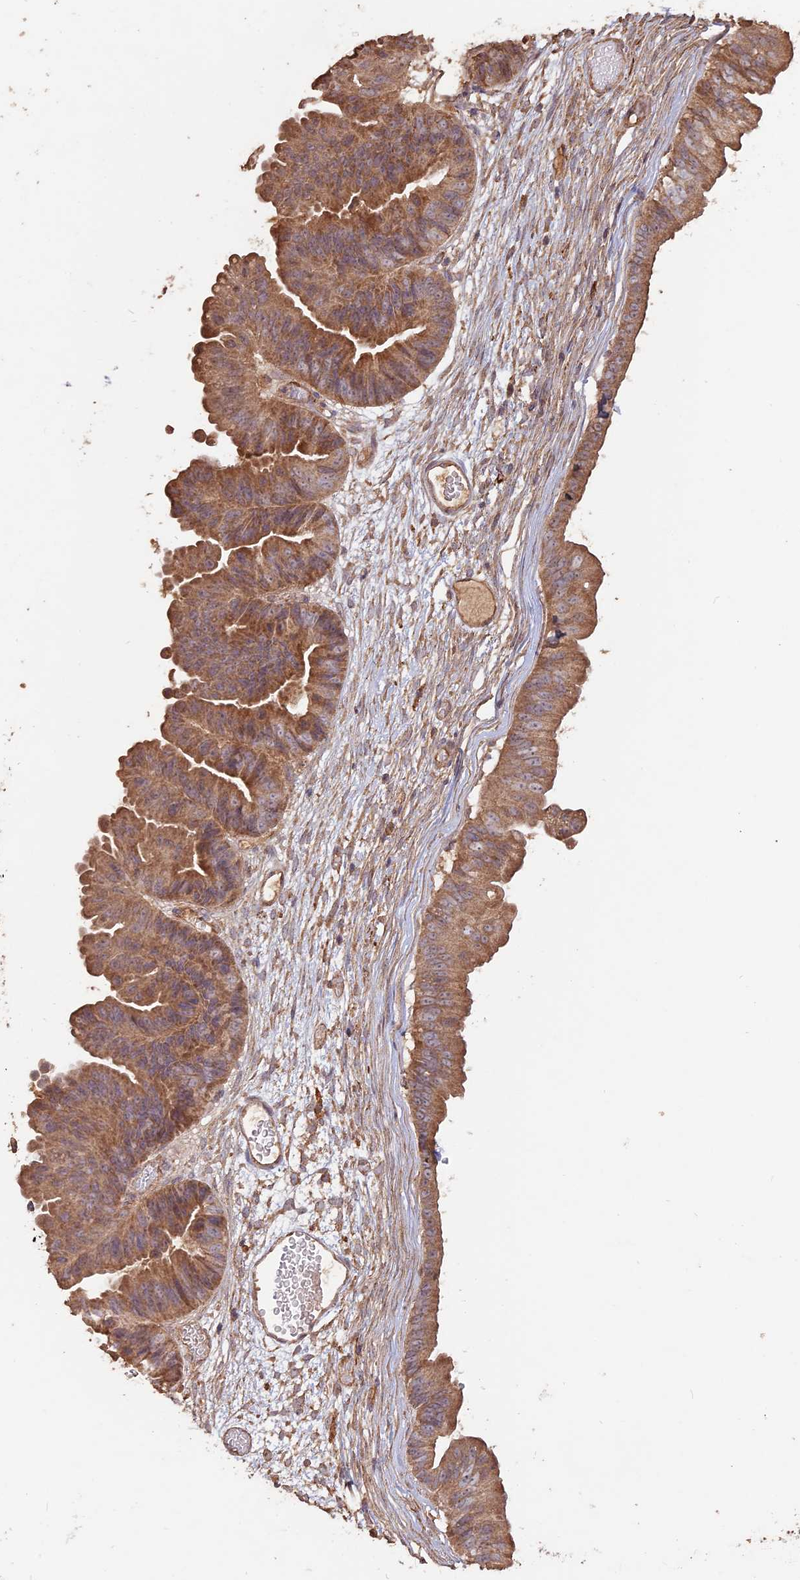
{"staining": {"intensity": "moderate", "quantity": ">75%", "location": "cytoplasmic/membranous"}, "tissue": "ovarian cancer", "cell_type": "Tumor cells", "image_type": "cancer", "snomed": [{"axis": "morphology", "description": "Cystadenocarcinoma, mucinous, NOS"}, {"axis": "topography", "description": "Ovary"}], "caption": "The micrograph reveals a brown stain indicating the presence of a protein in the cytoplasmic/membranous of tumor cells in ovarian mucinous cystadenocarcinoma.", "gene": "LAYN", "patient": {"sex": "female", "age": 61}}